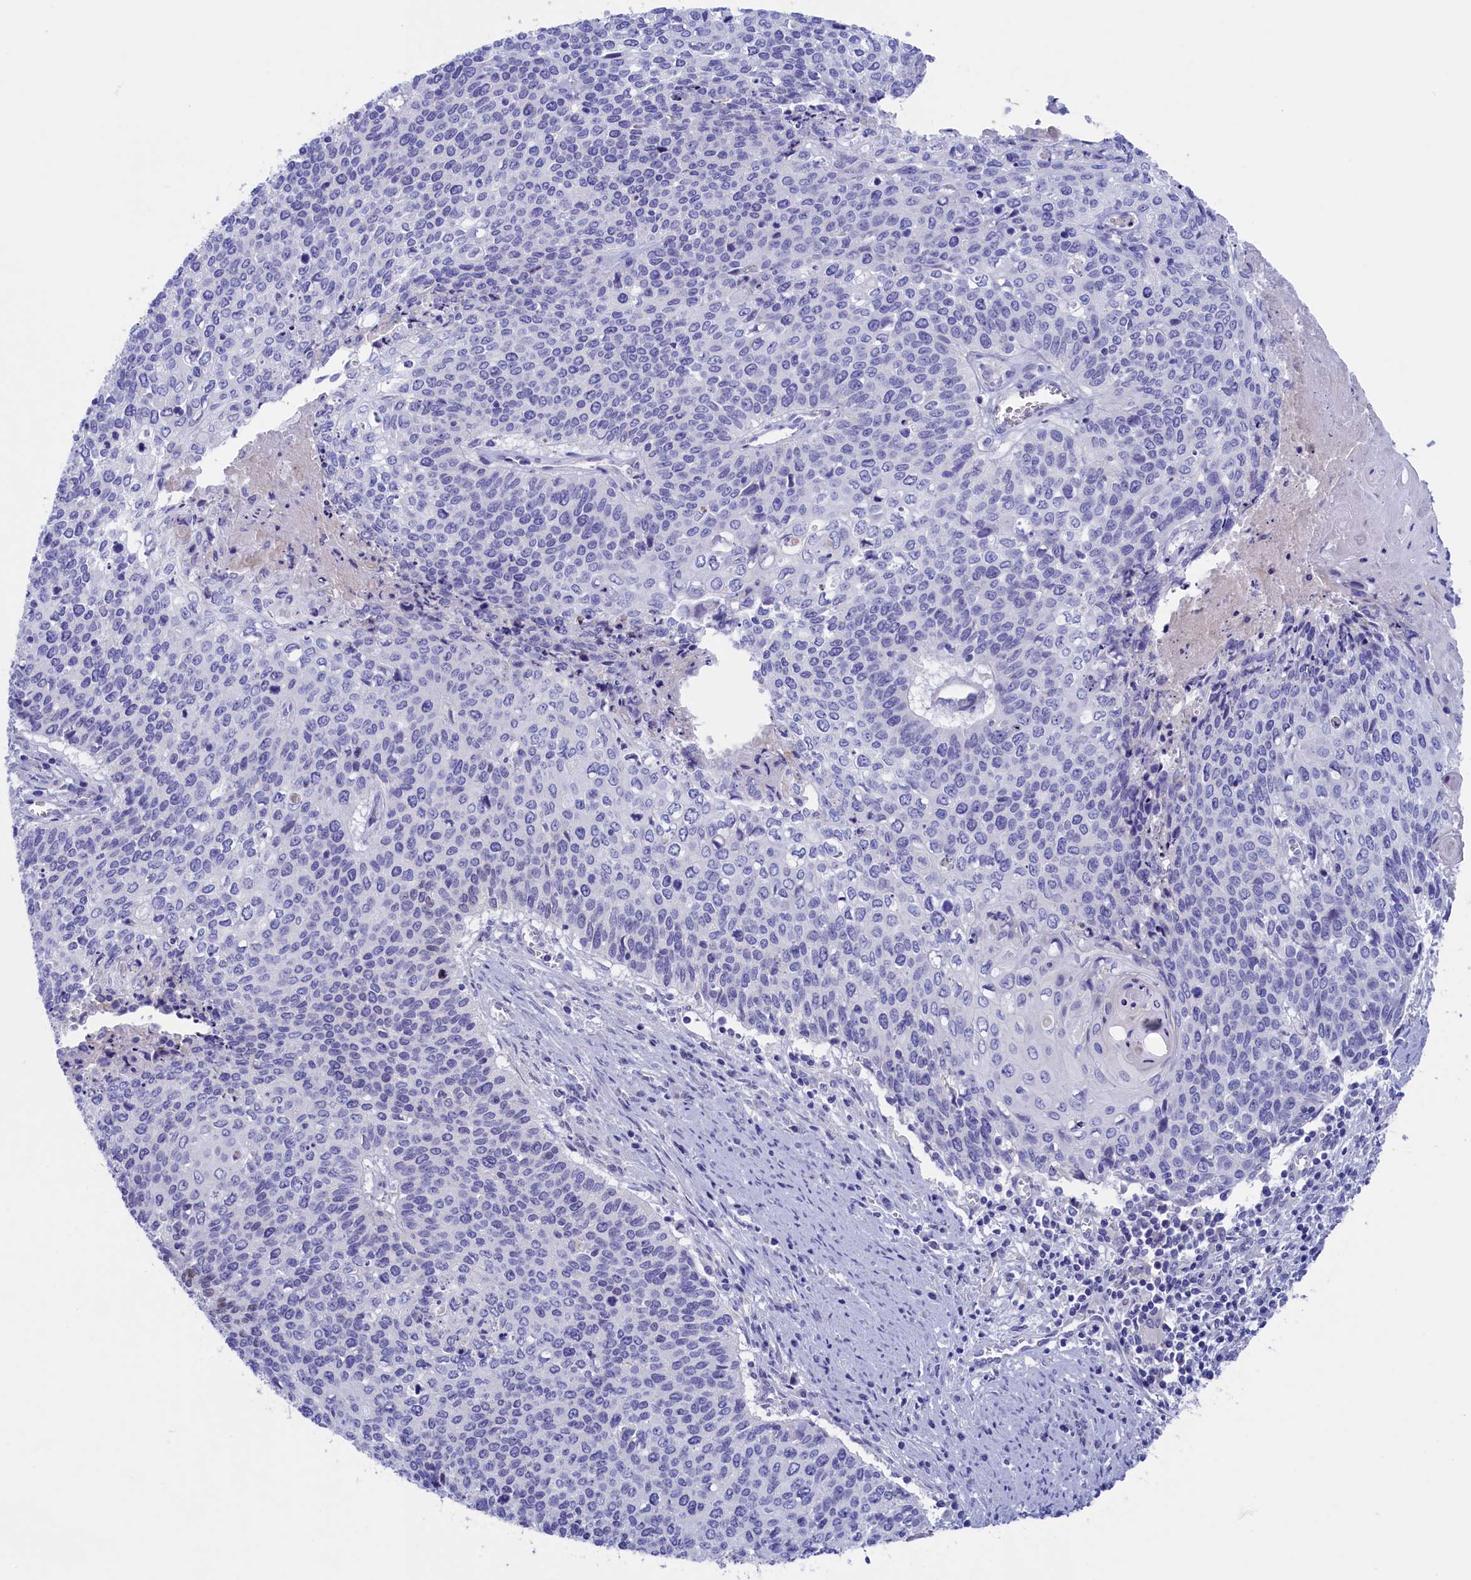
{"staining": {"intensity": "negative", "quantity": "none", "location": "none"}, "tissue": "cervical cancer", "cell_type": "Tumor cells", "image_type": "cancer", "snomed": [{"axis": "morphology", "description": "Squamous cell carcinoma, NOS"}, {"axis": "topography", "description": "Cervix"}], "caption": "Protein analysis of cervical cancer exhibits no significant positivity in tumor cells.", "gene": "VPS35L", "patient": {"sex": "female", "age": 39}}